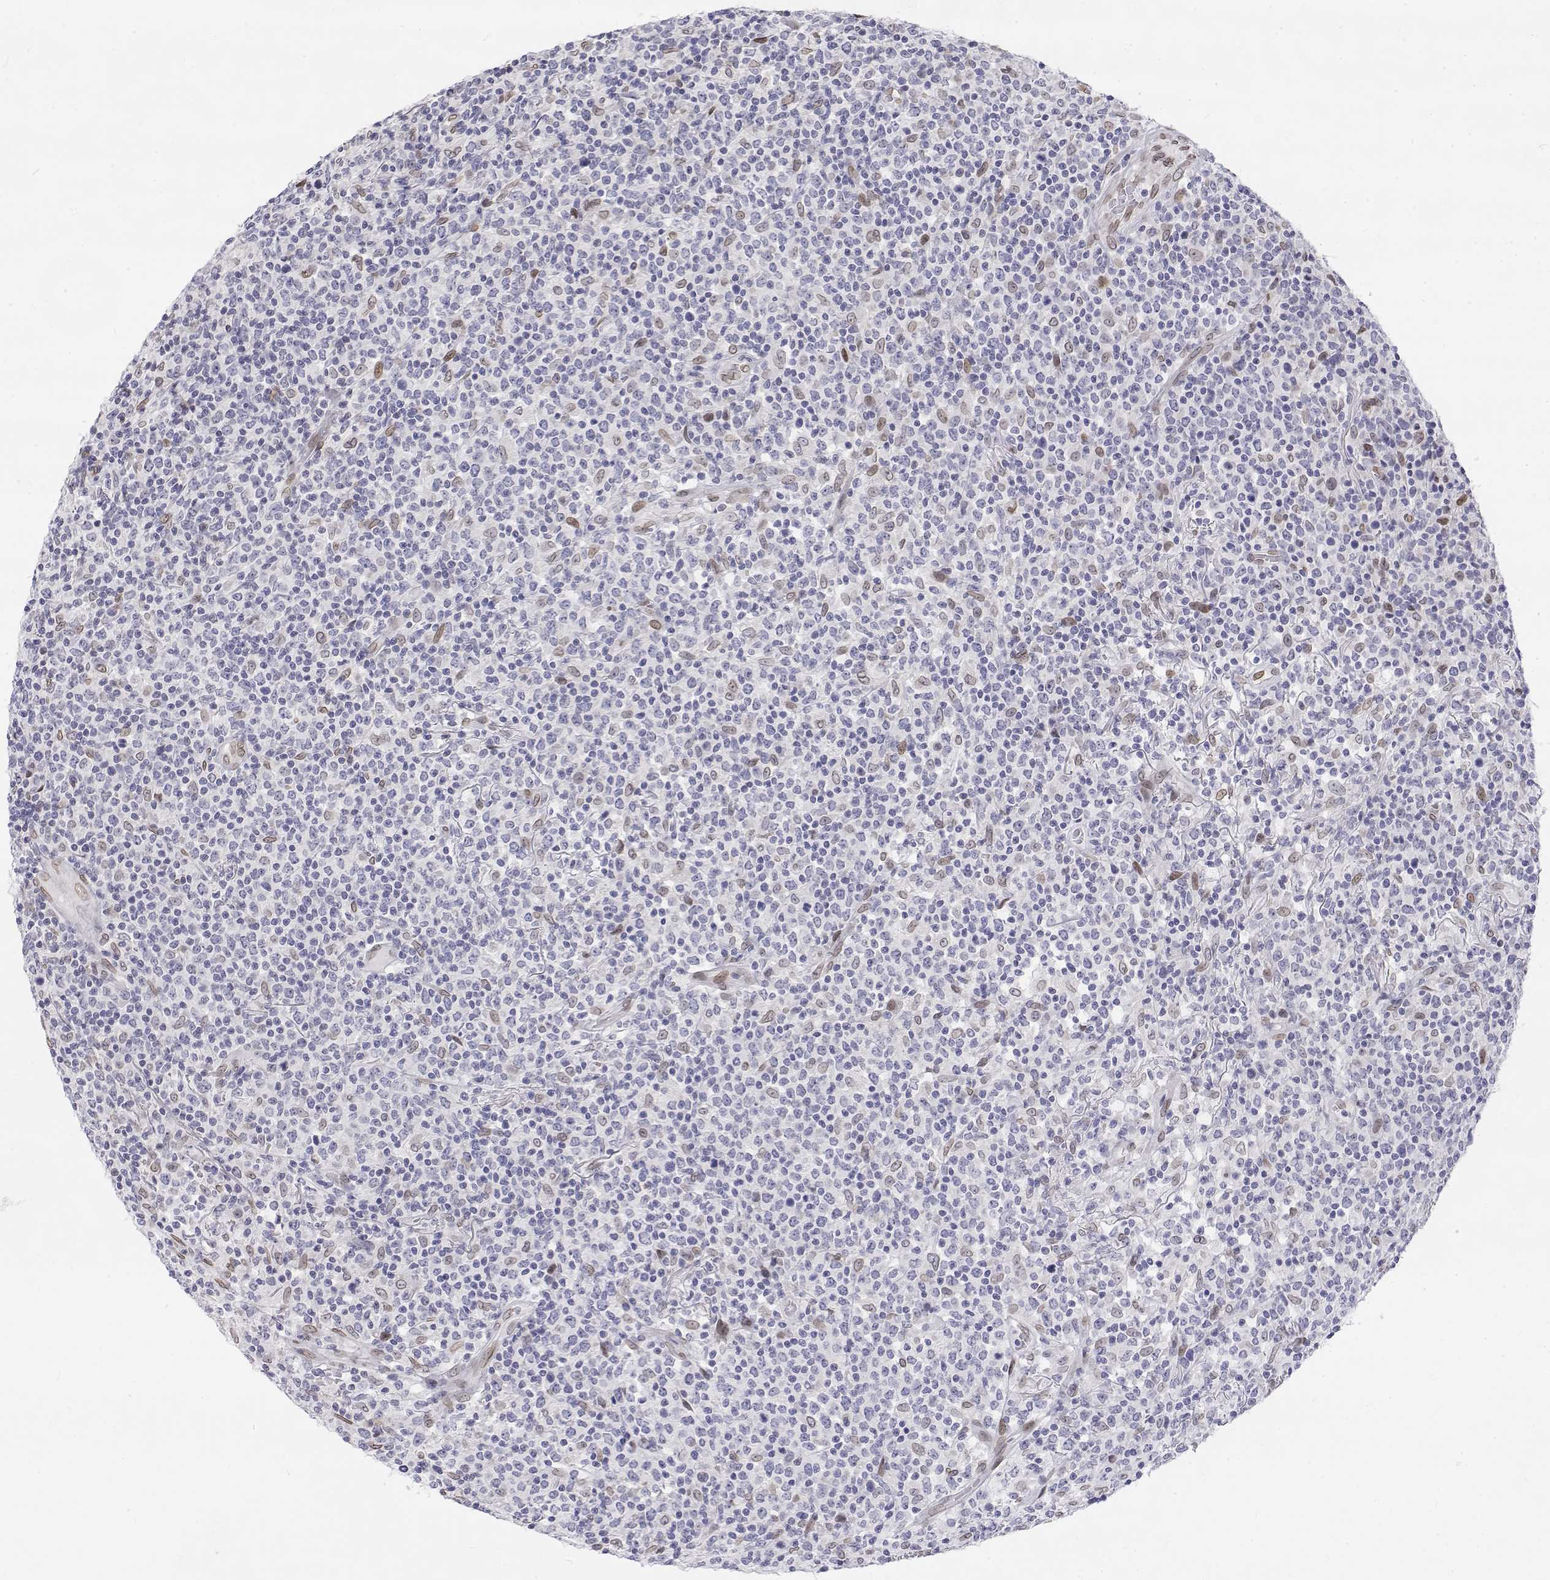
{"staining": {"intensity": "negative", "quantity": "none", "location": "none"}, "tissue": "lymphoma", "cell_type": "Tumor cells", "image_type": "cancer", "snomed": [{"axis": "morphology", "description": "Malignant lymphoma, non-Hodgkin's type, High grade"}, {"axis": "topography", "description": "Lung"}], "caption": "A histopathology image of human lymphoma is negative for staining in tumor cells.", "gene": "ZNF532", "patient": {"sex": "male", "age": 79}}